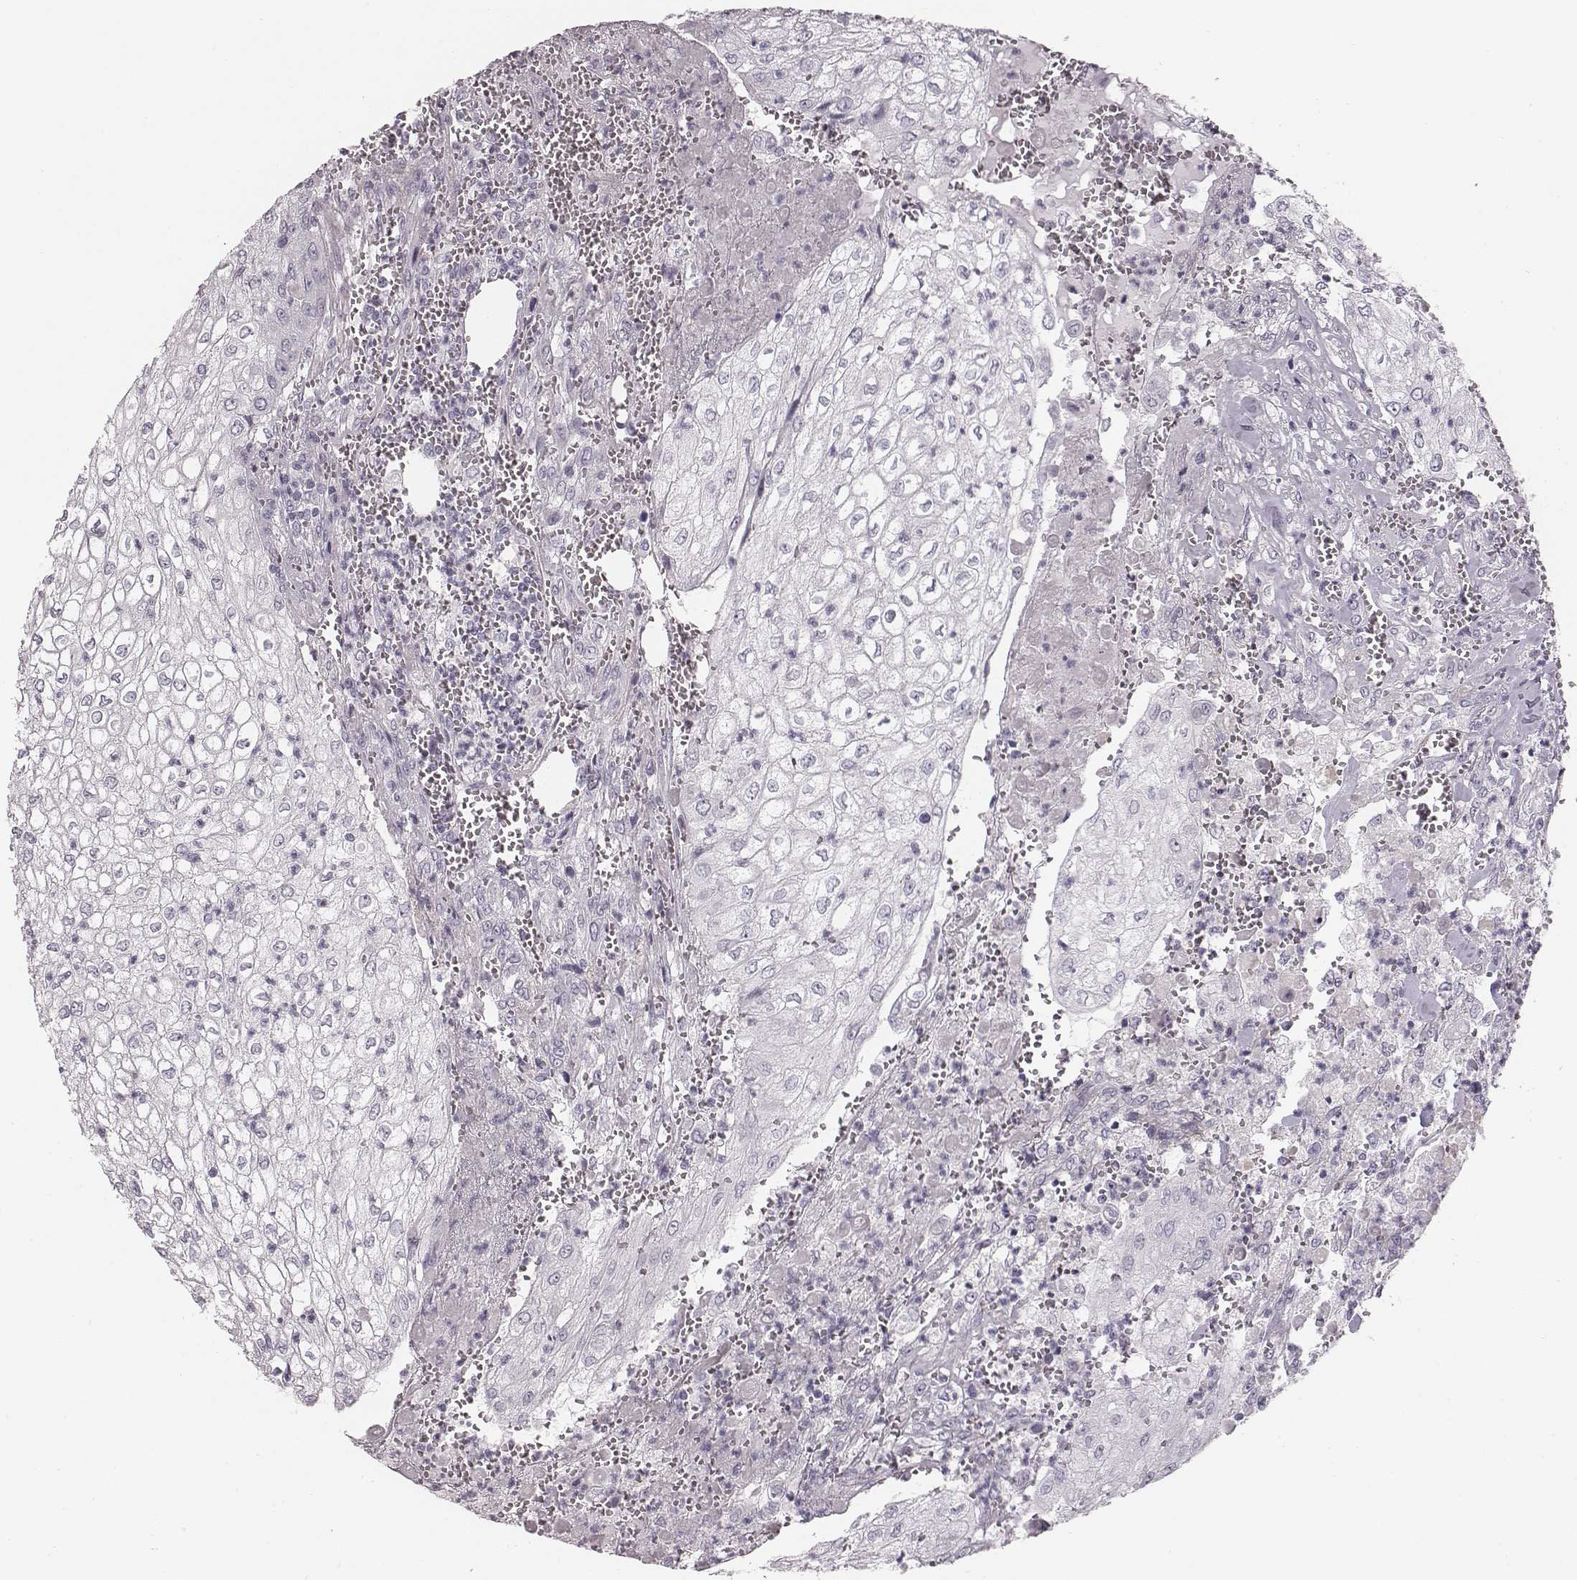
{"staining": {"intensity": "negative", "quantity": "none", "location": "none"}, "tissue": "urothelial cancer", "cell_type": "Tumor cells", "image_type": "cancer", "snomed": [{"axis": "morphology", "description": "Urothelial carcinoma, High grade"}, {"axis": "topography", "description": "Urinary bladder"}], "caption": "Urothelial cancer was stained to show a protein in brown. There is no significant expression in tumor cells.", "gene": "CRISP1", "patient": {"sex": "male", "age": 62}}